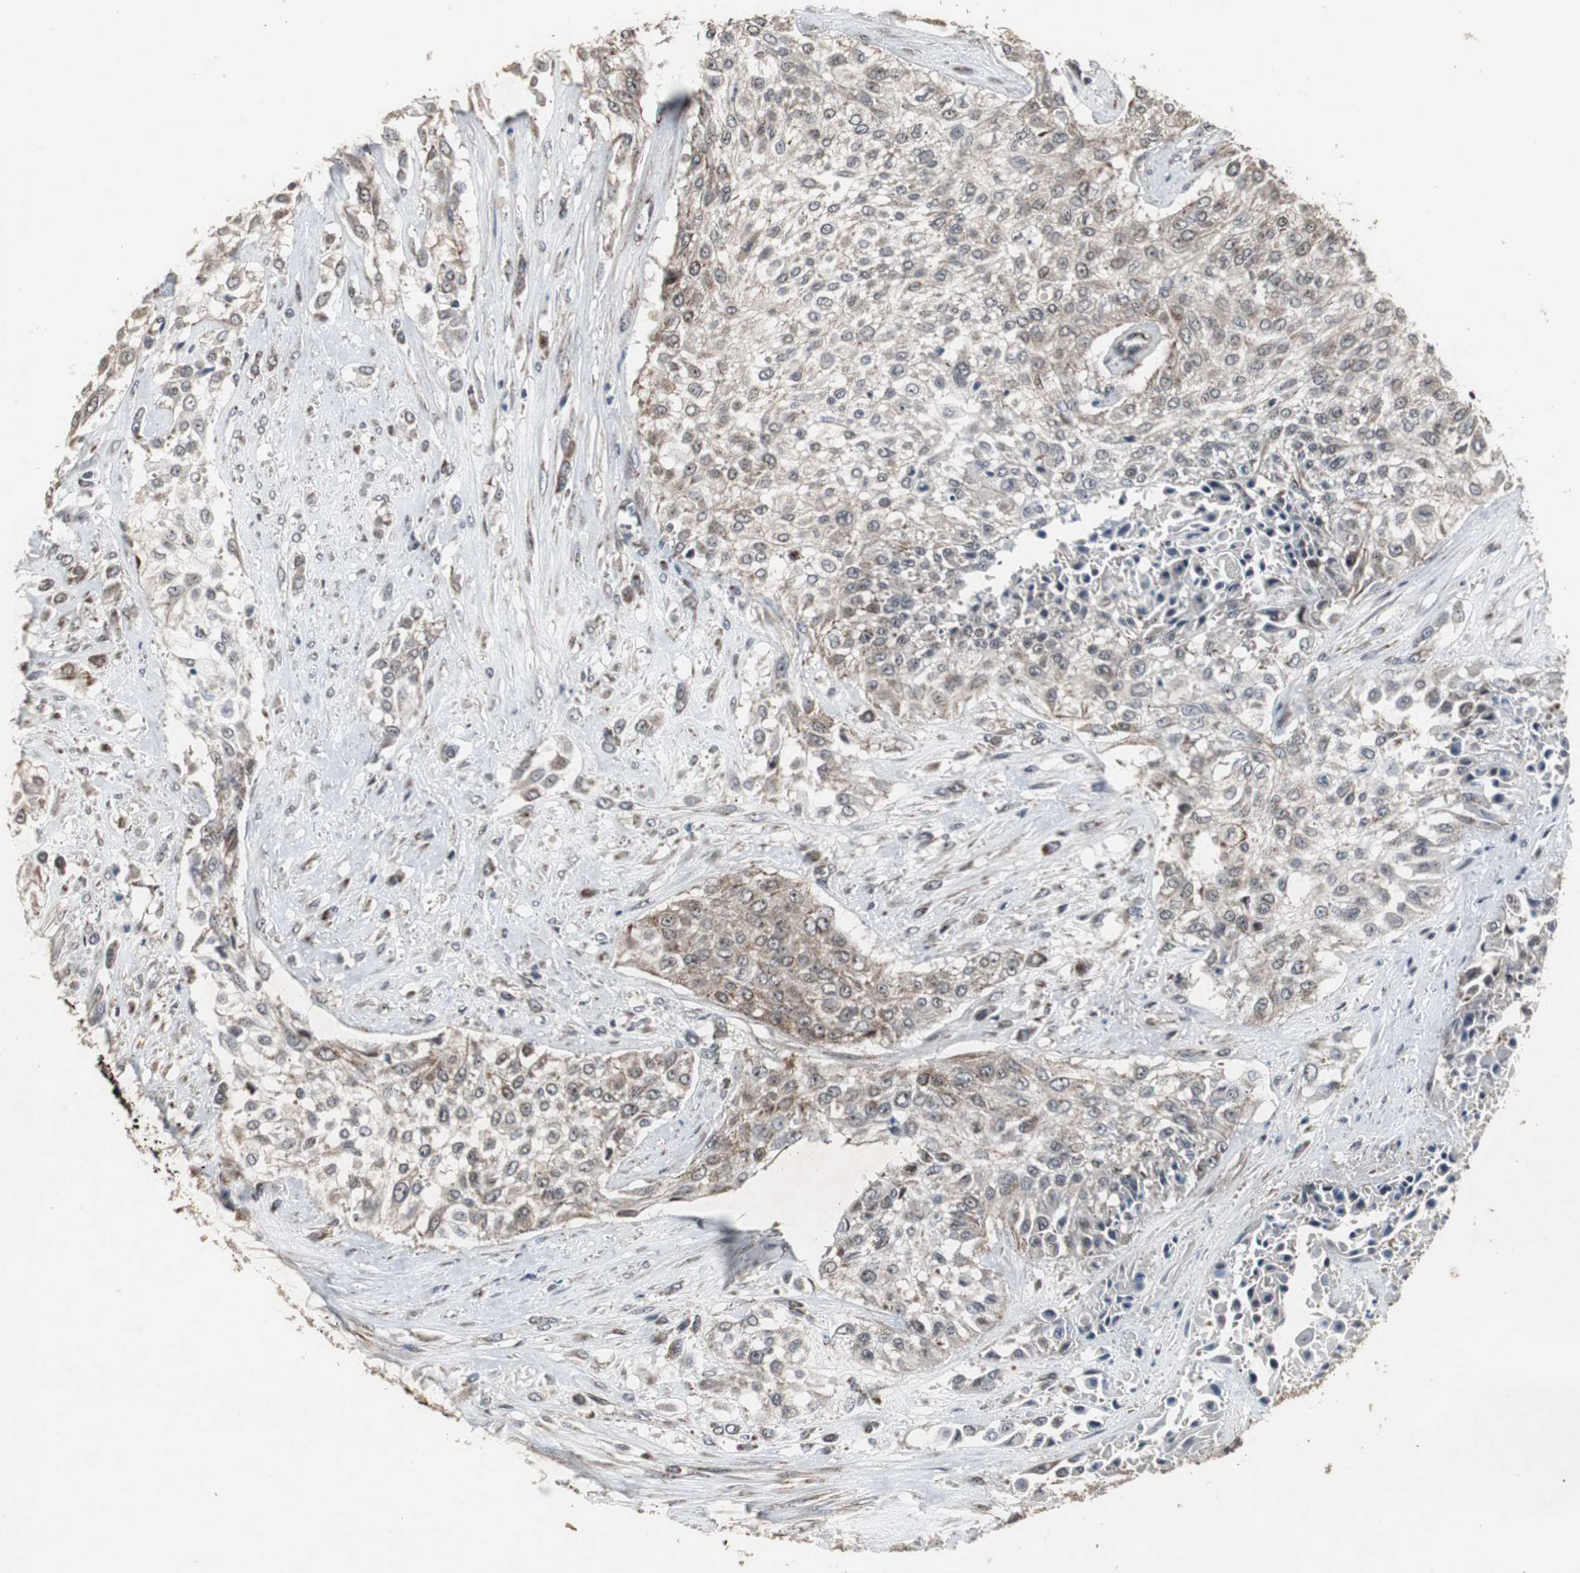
{"staining": {"intensity": "weak", "quantity": "<25%", "location": "cytoplasmic/membranous"}, "tissue": "urothelial cancer", "cell_type": "Tumor cells", "image_type": "cancer", "snomed": [{"axis": "morphology", "description": "Urothelial carcinoma, High grade"}, {"axis": "topography", "description": "Urinary bladder"}], "caption": "Immunohistochemistry image of neoplastic tissue: human urothelial carcinoma (high-grade) stained with DAB shows no significant protein expression in tumor cells.", "gene": "MRPL40", "patient": {"sex": "male", "age": 57}}